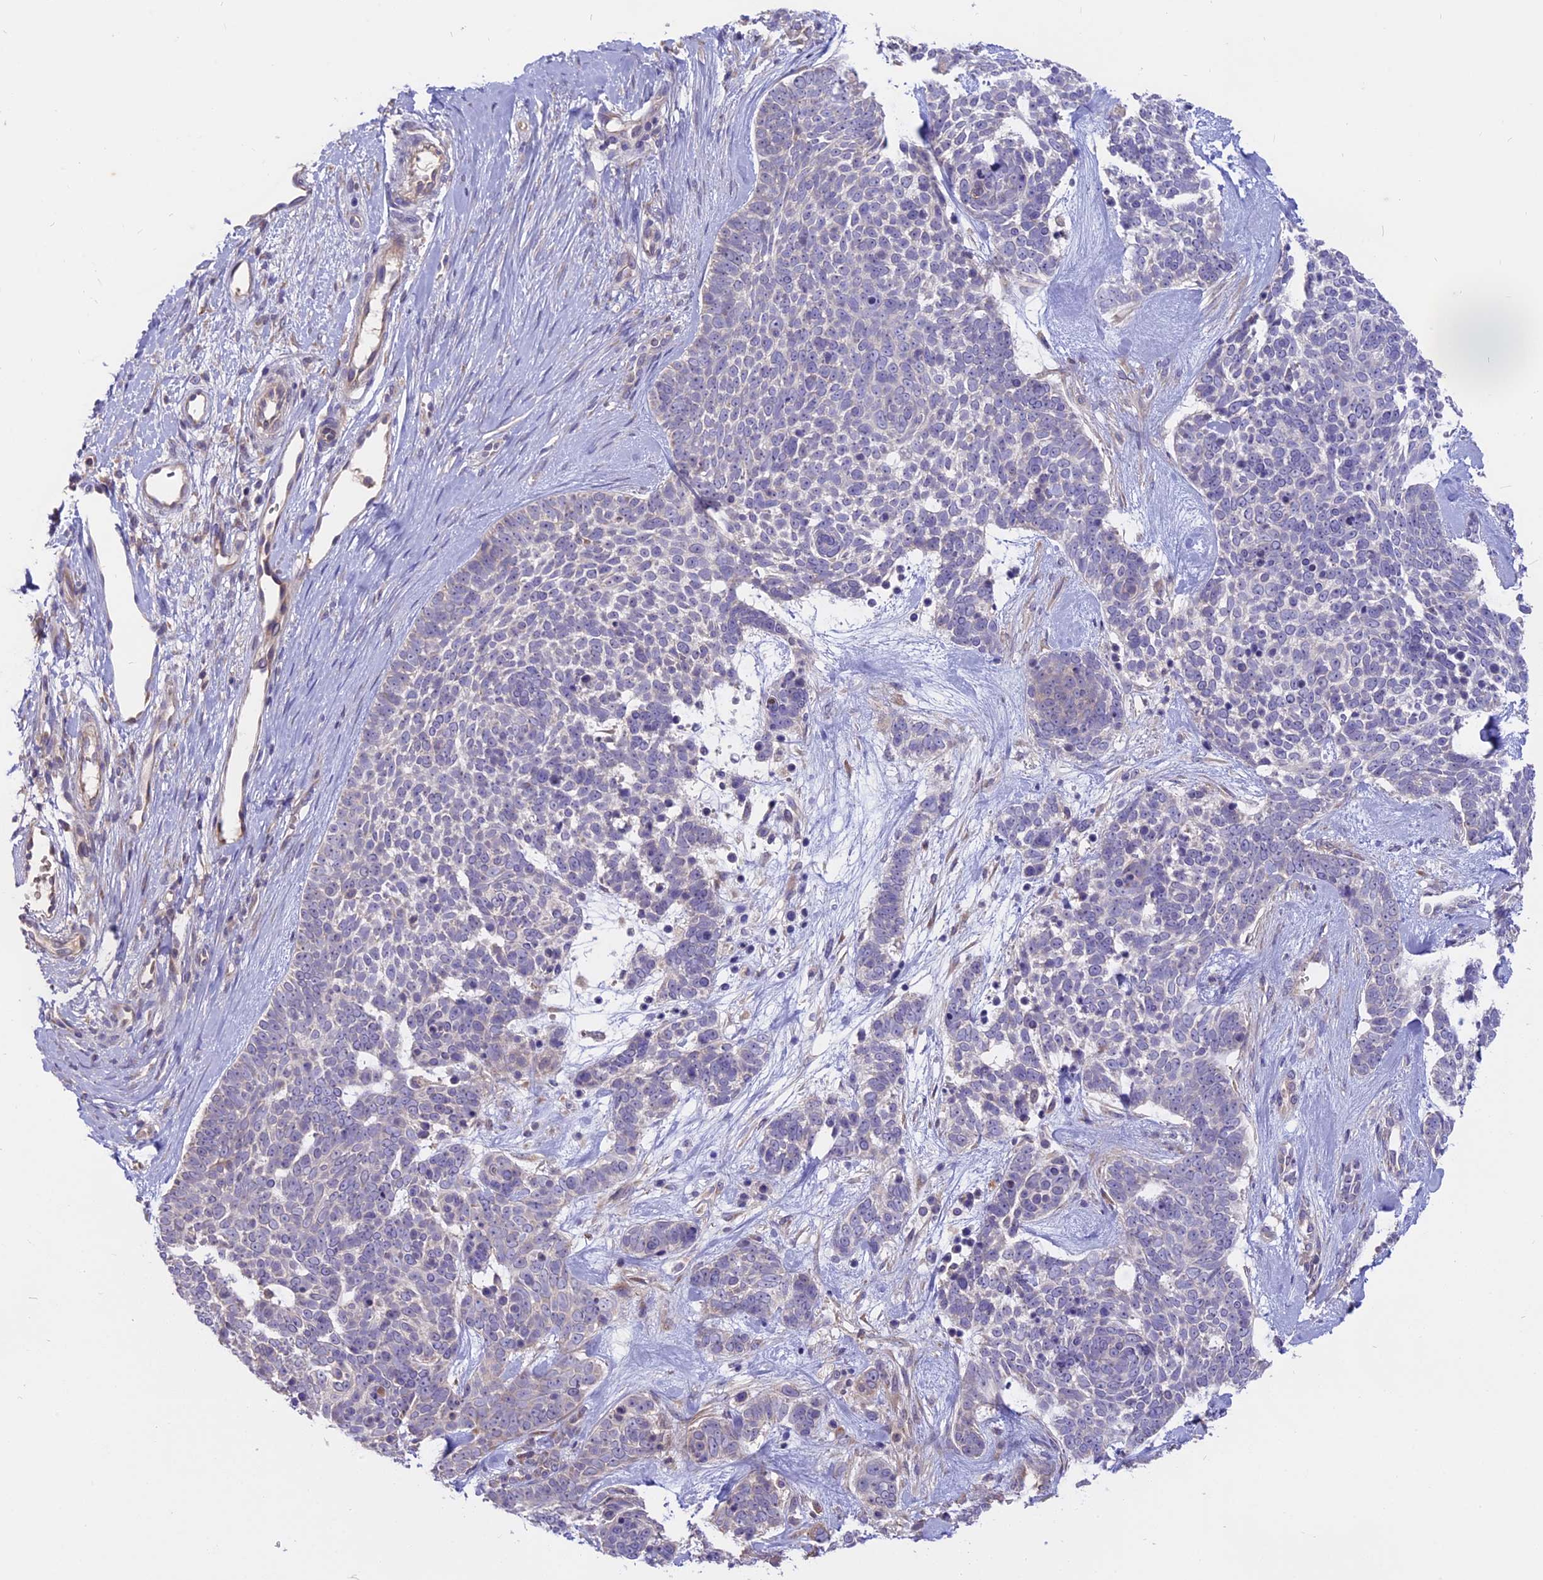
{"staining": {"intensity": "negative", "quantity": "none", "location": "none"}, "tissue": "skin cancer", "cell_type": "Tumor cells", "image_type": "cancer", "snomed": [{"axis": "morphology", "description": "Basal cell carcinoma"}, {"axis": "topography", "description": "Skin"}], "caption": "The immunohistochemistry (IHC) micrograph has no significant positivity in tumor cells of skin cancer (basal cell carcinoma) tissue. (DAB IHC with hematoxylin counter stain).", "gene": "MEMO1", "patient": {"sex": "female", "age": 81}}